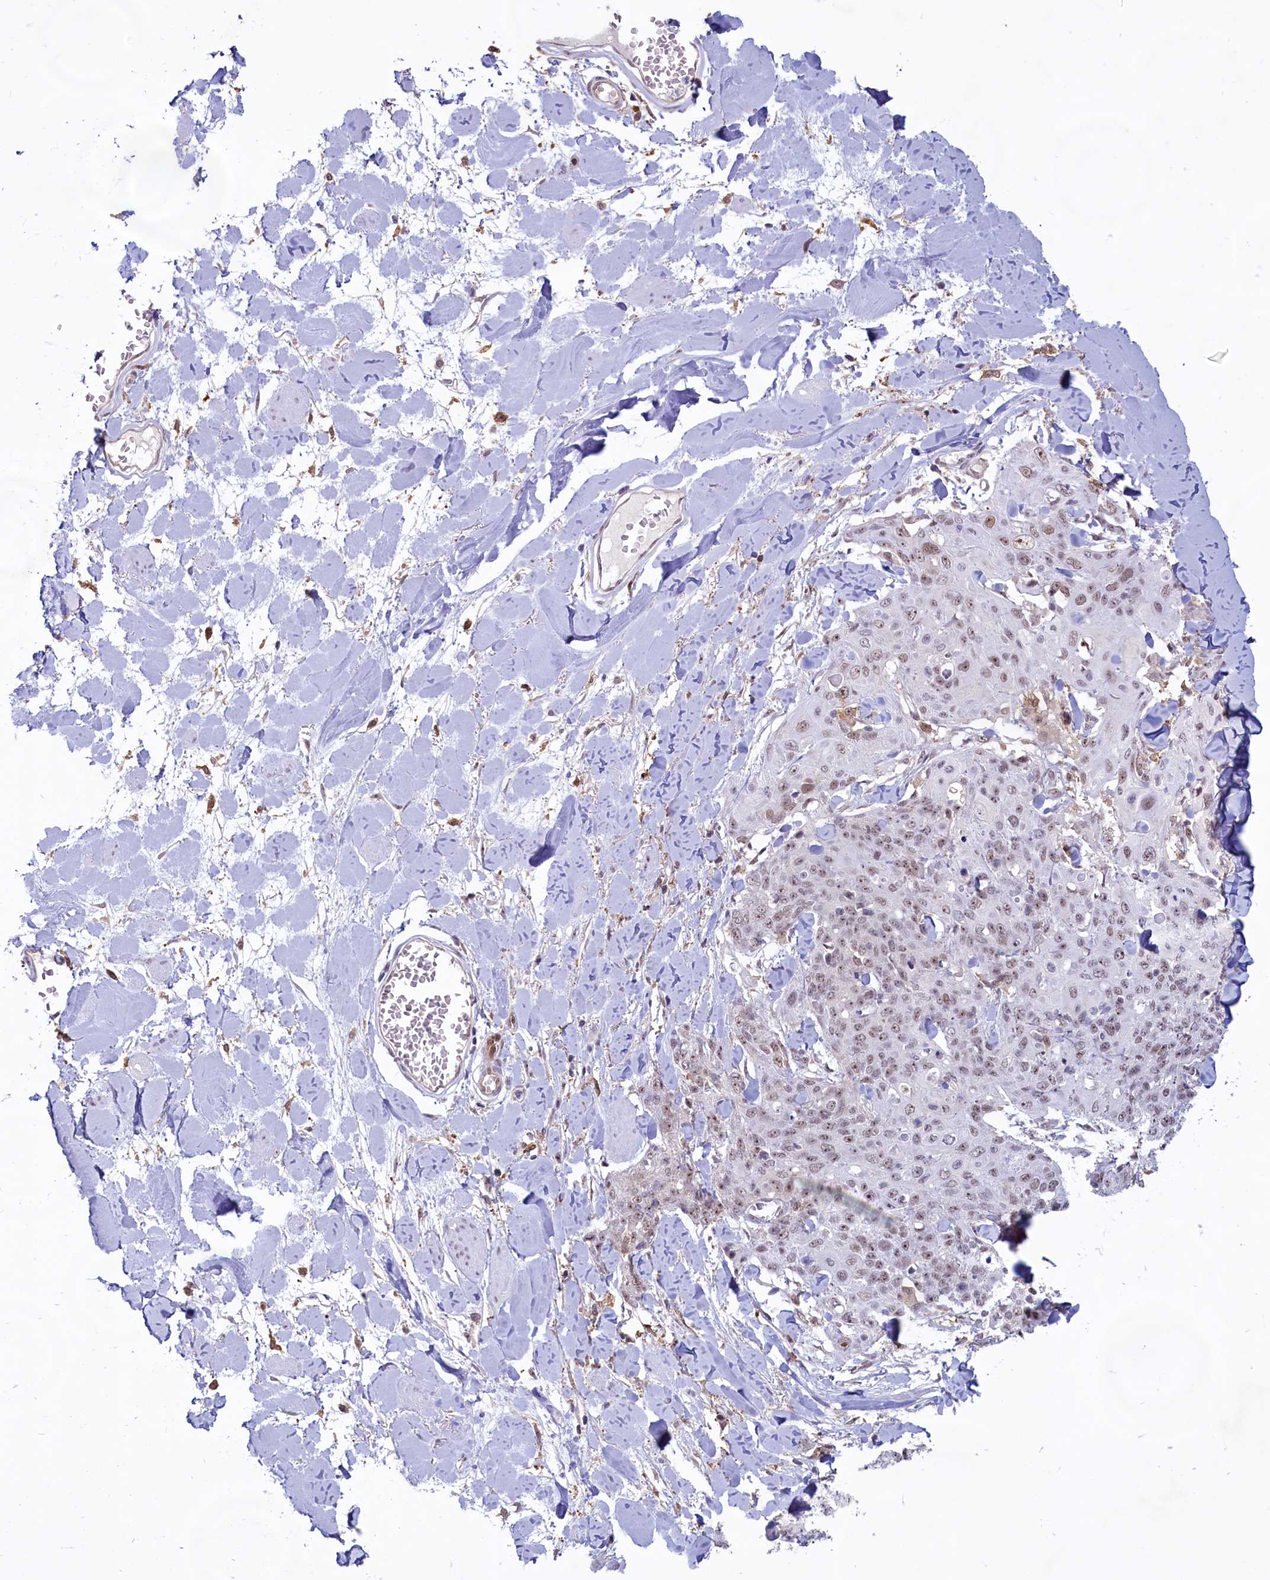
{"staining": {"intensity": "weak", "quantity": ">75%", "location": "nuclear"}, "tissue": "skin cancer", "cell_type": "Tumor cells", "image_type": "cancer", "snomed": [{"axis": "morphology", "description": "Squamous cell carcinoma, NOS"}, {"axis": "topography", "description": "Skin"}, {"axis": "topography", "description": "Vulva"}], "caption": "Skin cancer (squamous cell carcinoma) stained with a protein marker shows weak staining in tumor cells.", "gene": "C1D", "patient": {"sex": "female", "age": 85}}